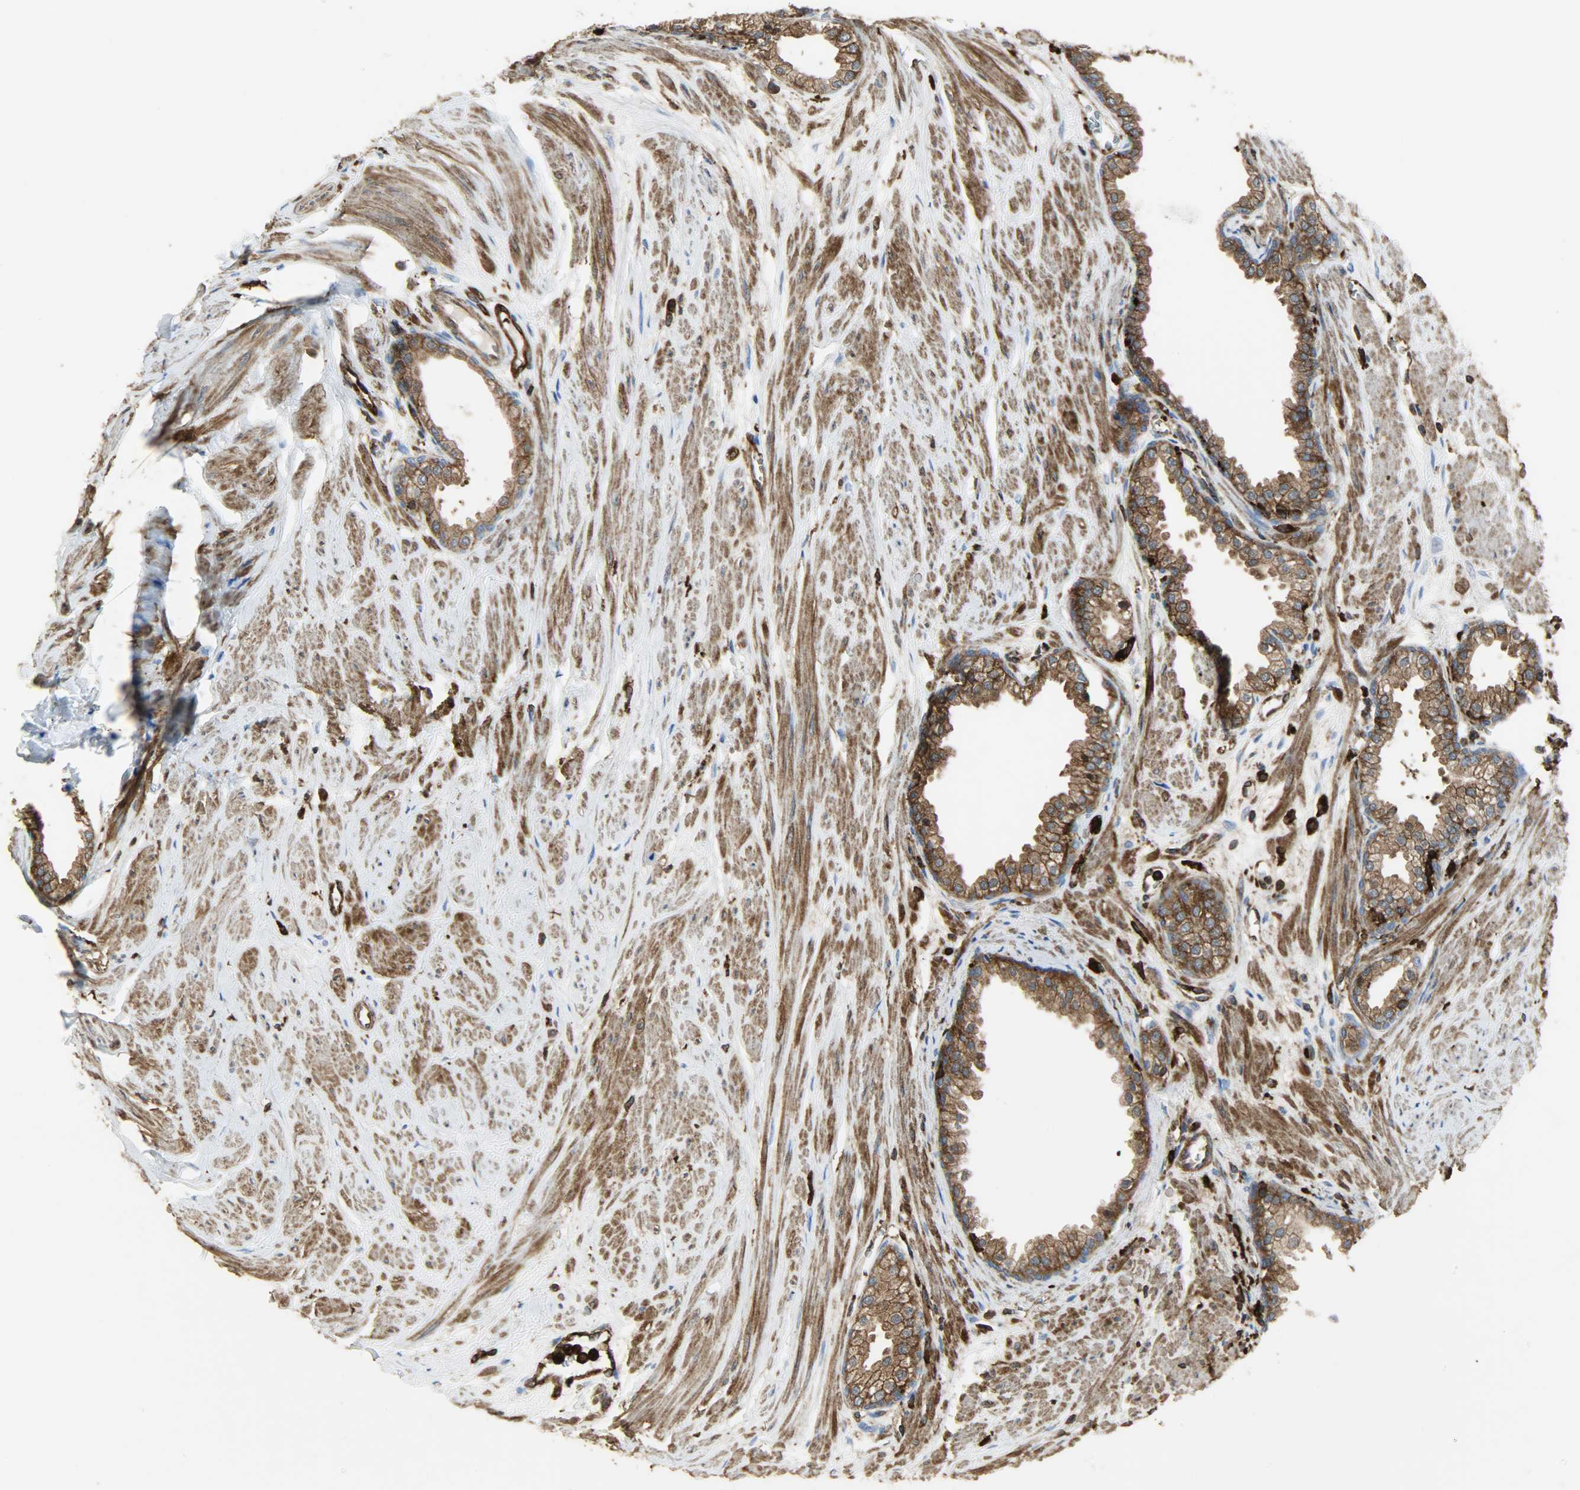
{"staining": {"intensity": "strong", "quantity": ">75%", "location": "cytoplasmic/membranous"}, "tissue": "prostate", "cell_type": "Glandular cells", "image_type": "normal", "snomed": [{"axis": "morphology", "description": "Normal tissue, NOS"}, {"axis": "topography", "description": "Prostate"}], "caption": "Immunohistochemical staining of benign prostate exhibits strong cytoplasmic/membranous protein positivity in about >75% of glandular cells.", "gene": "VASP", "patient": {"sex": "male", "age": 64}}